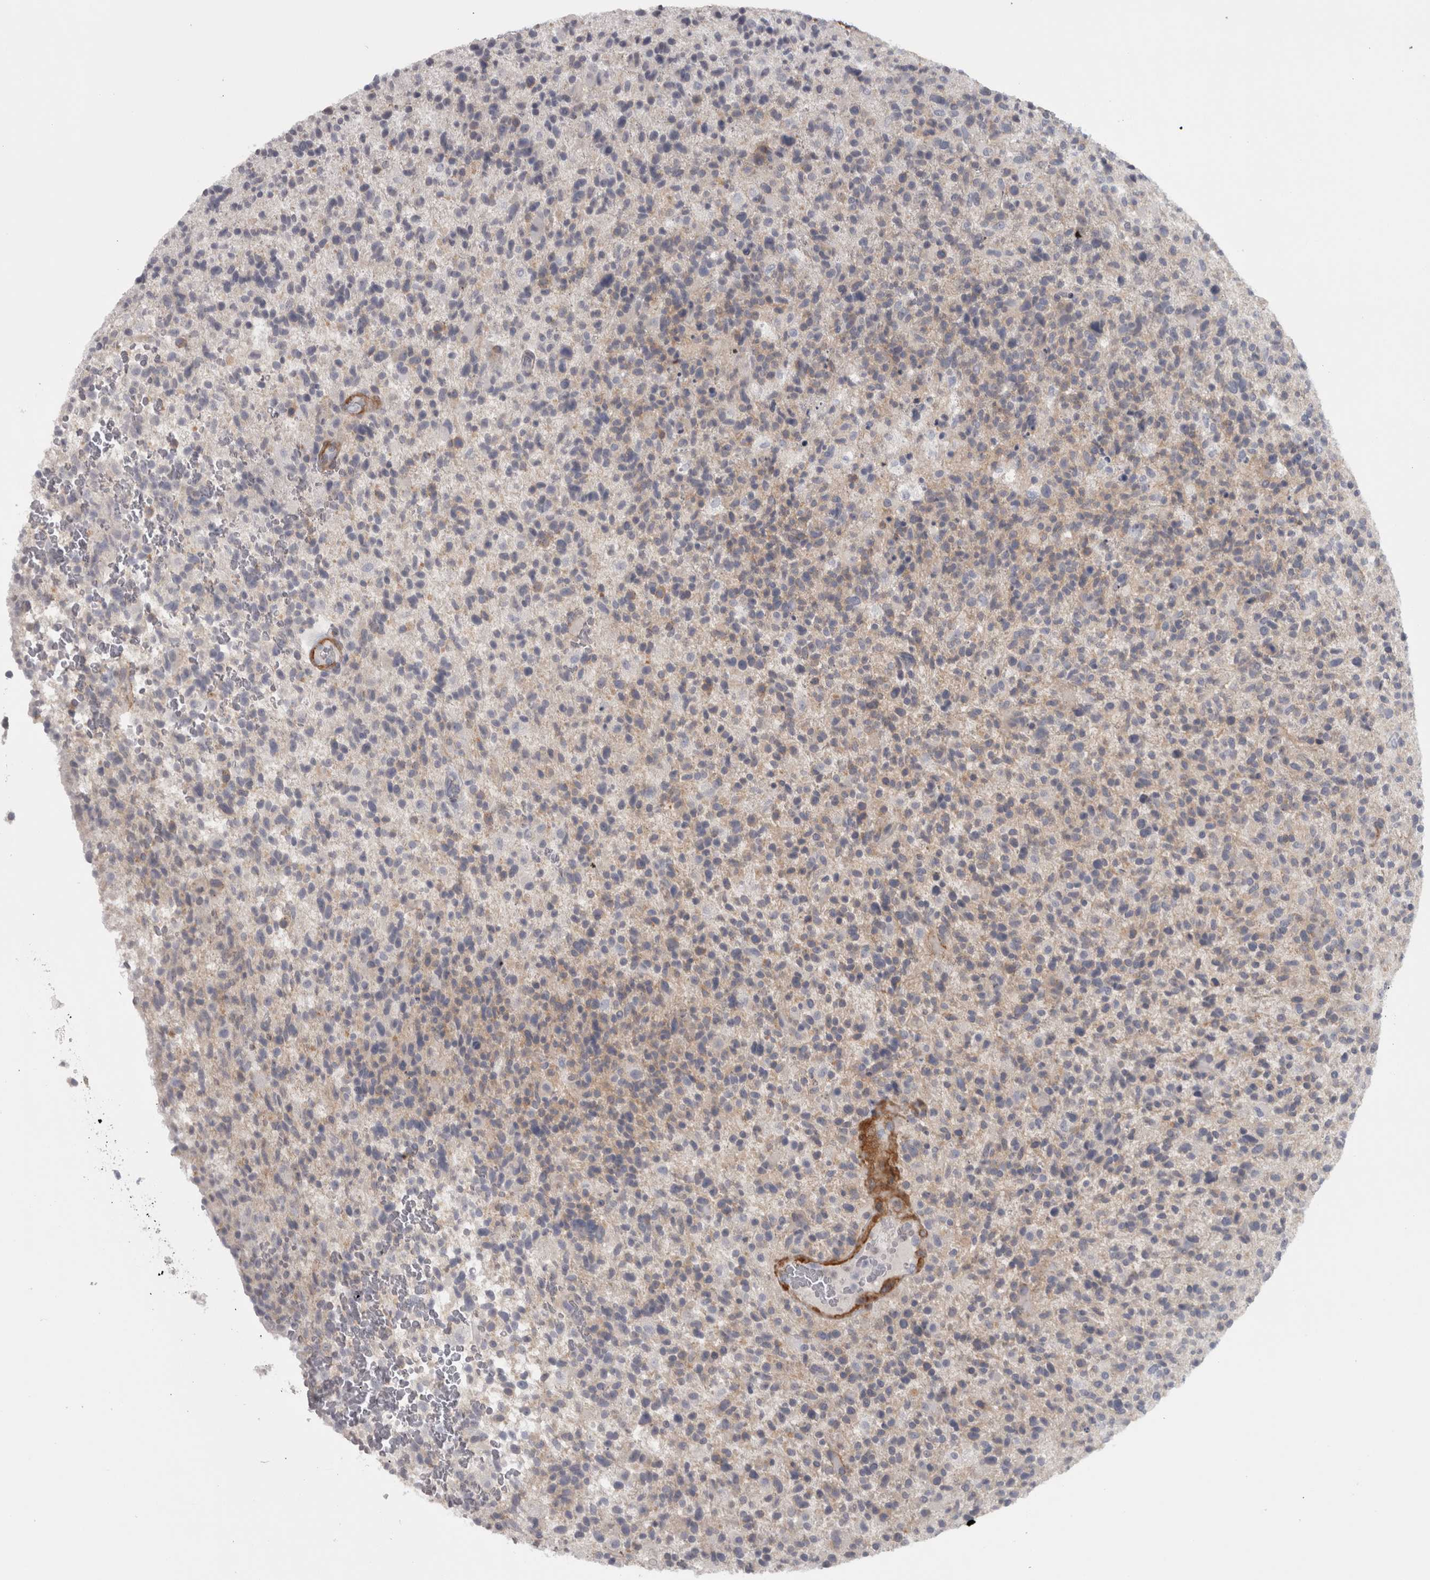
{"staining": {"intensity": "weak", "quantity": "<25%", "location": "cytoplasmic/membranous"}, "tissue": "glioma", "cell_type": "Tumor cells", "image_type": "cancer", "snomed": [{"axis": "morphology", "description": "Glioma, malignant, High grade"}, {"axis": "topography", "description": "Brain"}], "caption": "This is an immunohistochemistry (IHC) image of malignant high-grade glioma. There is no positivity in tumor cells.", "gene": "PPP1R12B", "patient": {"sex": "male", "age": 72}}